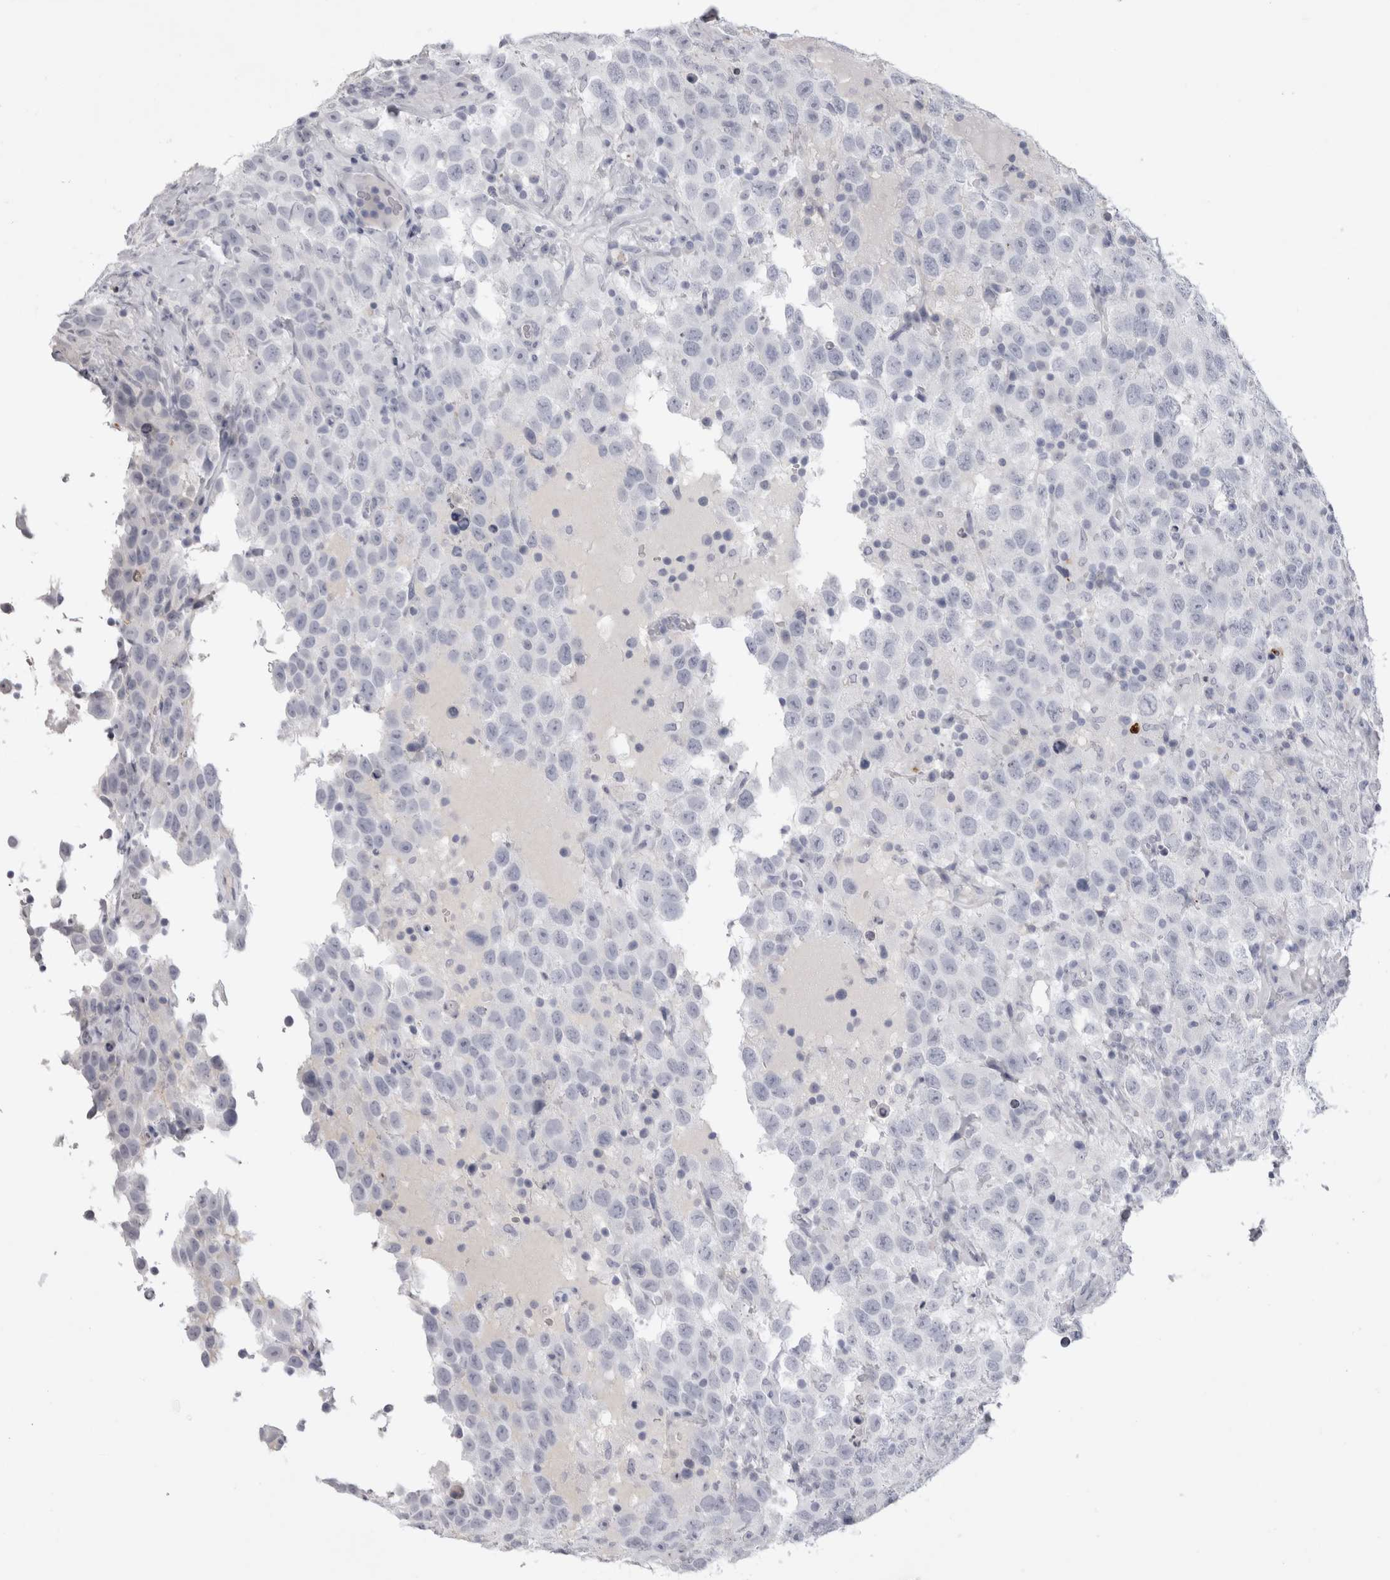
{"staining": {"intensity": "negative", "quantity": "none", "location": "none"}, "tissue": "testis cancer", "cell_type": "Tumor cells", "image_type": "cancer", "snomed": [{"axis": "morphology", "description": "Seminoma, NOS"}, {"axis": "topography", "description": "Testis"}], "caption": "Histopathology image shows no significant protein staining in tumor cells of seminoma (testis).", "gene": "ADAM2", "patient": {"sex": "male", "age": 41}}